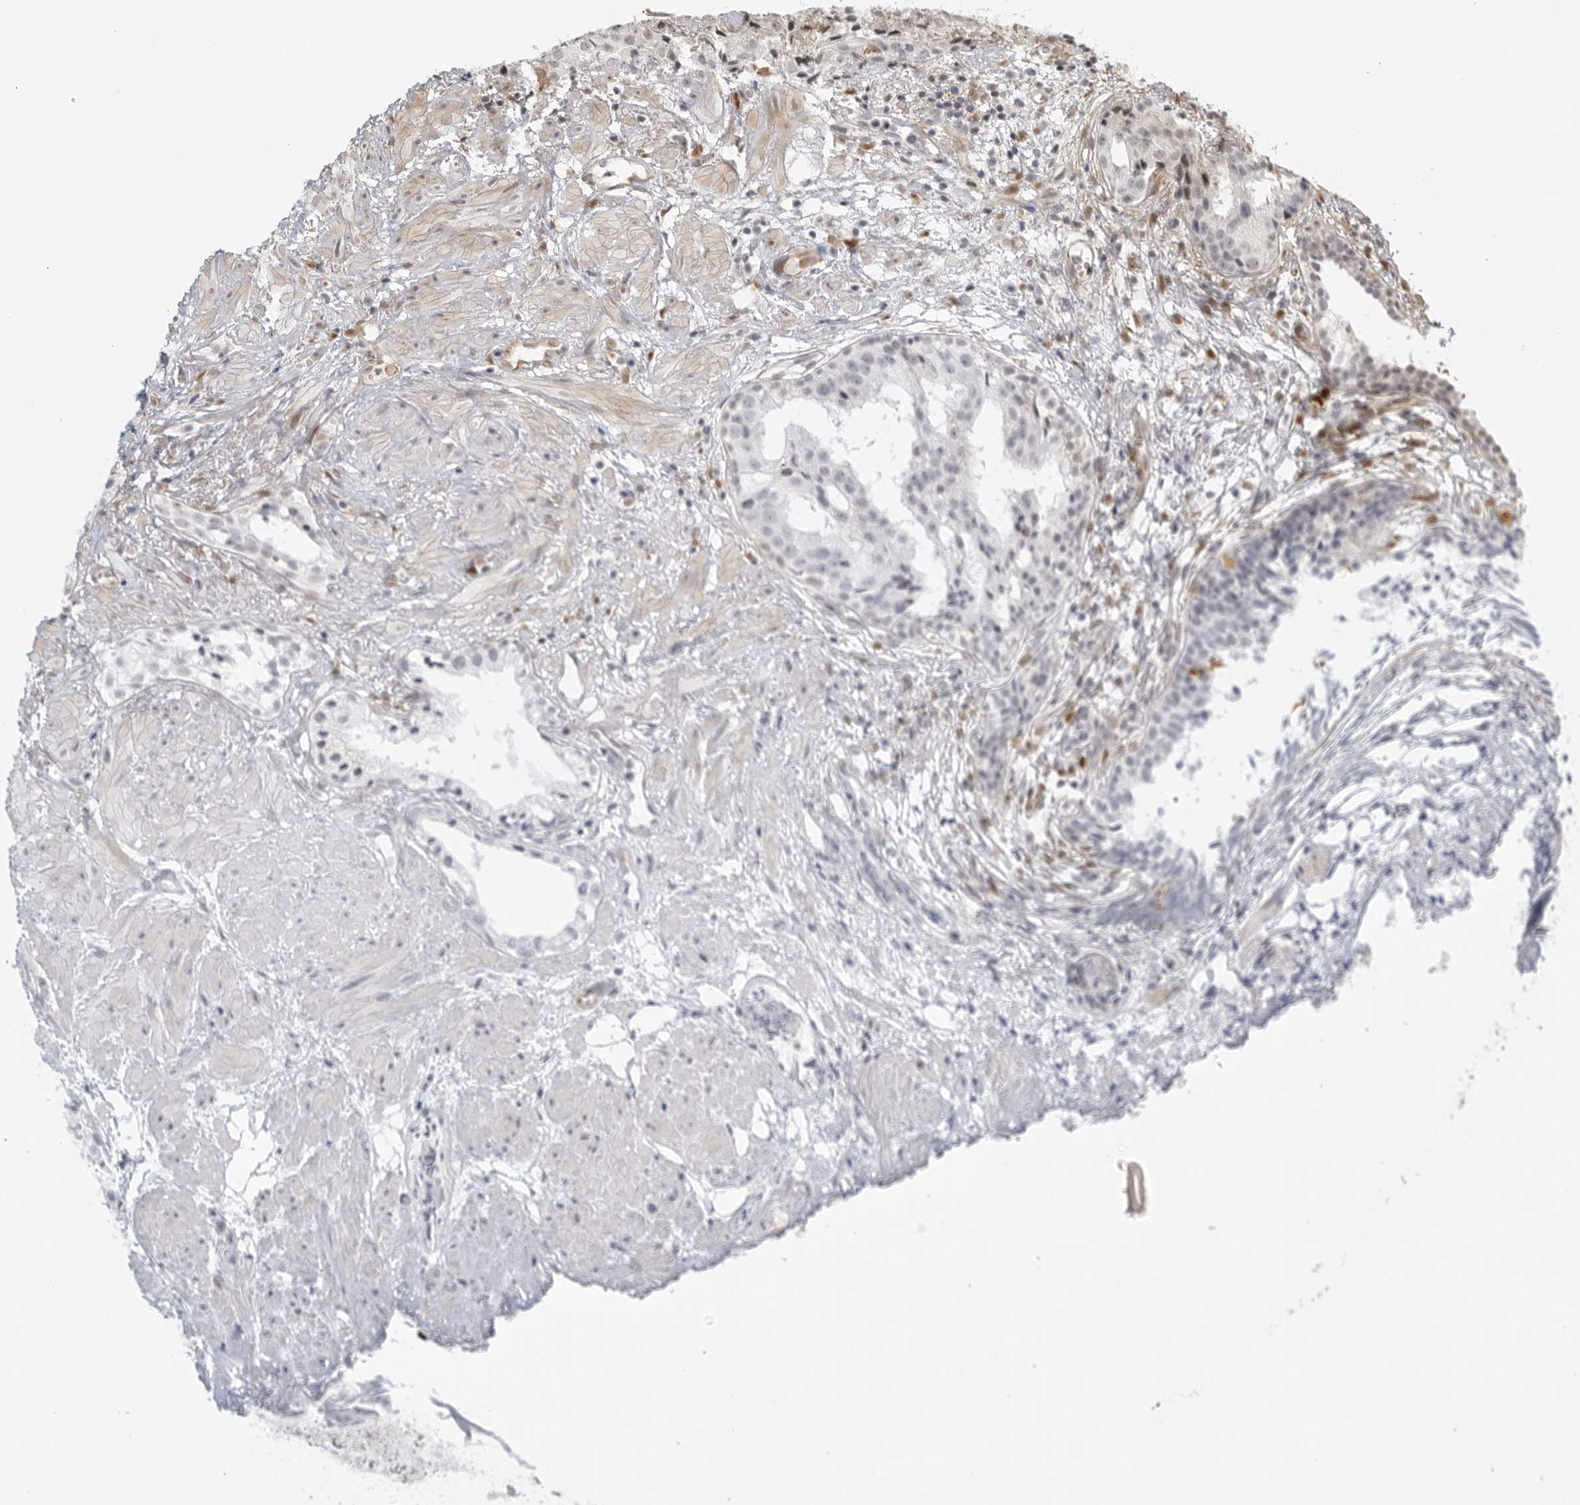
{"staining": {"intensity": "negative", "quantity": "none", "location": "none"}, "tissue": "prostate cancer", "cell_type": "Tumor cells", "image_type": "cancer", "snomed": [{"axis": "morphology", "description": "Adenocarcinoma, Low grade"}, {"axis": "topography", "description": "Prostate"}], "caption": "DAB immunohistochemical staining of adenocarcinoma (low-grade) (prostate) shows no significant staining in tumor cells.", "gene": "TCF21", "patient": {"sex": "male", "age": 88}}